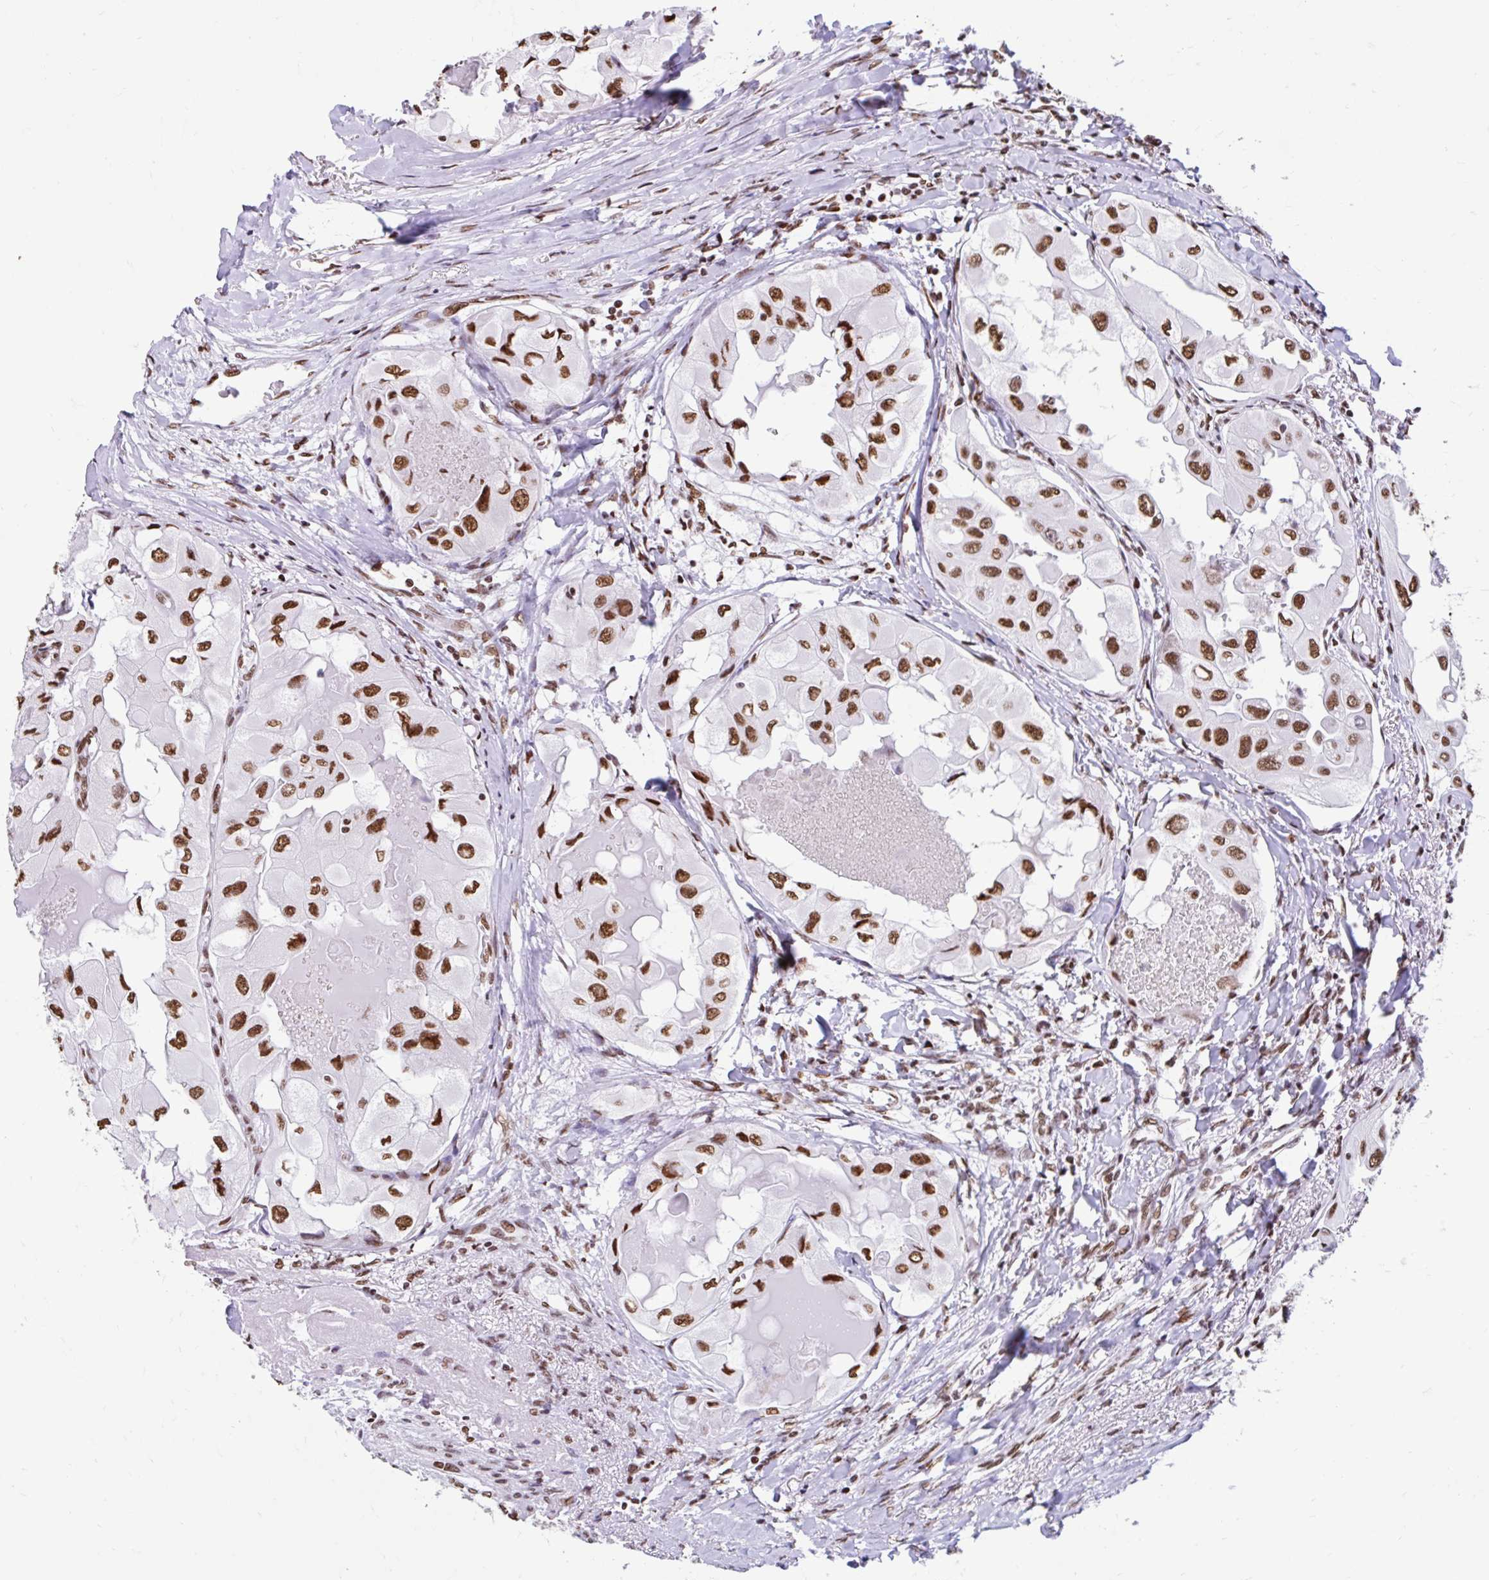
{"staining": {"intensity": "strong", "quantity": ">75%", "location": "nuclear"}, "tissue": "thyroid cancer", "cell_type": "Tumor cells", "image_type": "cancer", "snomed": [{"axis": "morphology", "description": "Normal tissue, NOS"}, {"axis": "morphology", "description": "Papillary adenocarcinoma, NOS"}, {"axis": "topography", "description": "Thyroid gland"}], "caption": "DAB (3,3'-diaminobenzidine) immunohistochemical staining of human papillary adenocarcinoma (thyroid) demonstrates strong nuclear protein staining in about >75% of tumor cells.", "gene": "KHDRBS1", "patient": {"sex": "female", "age": 59}}